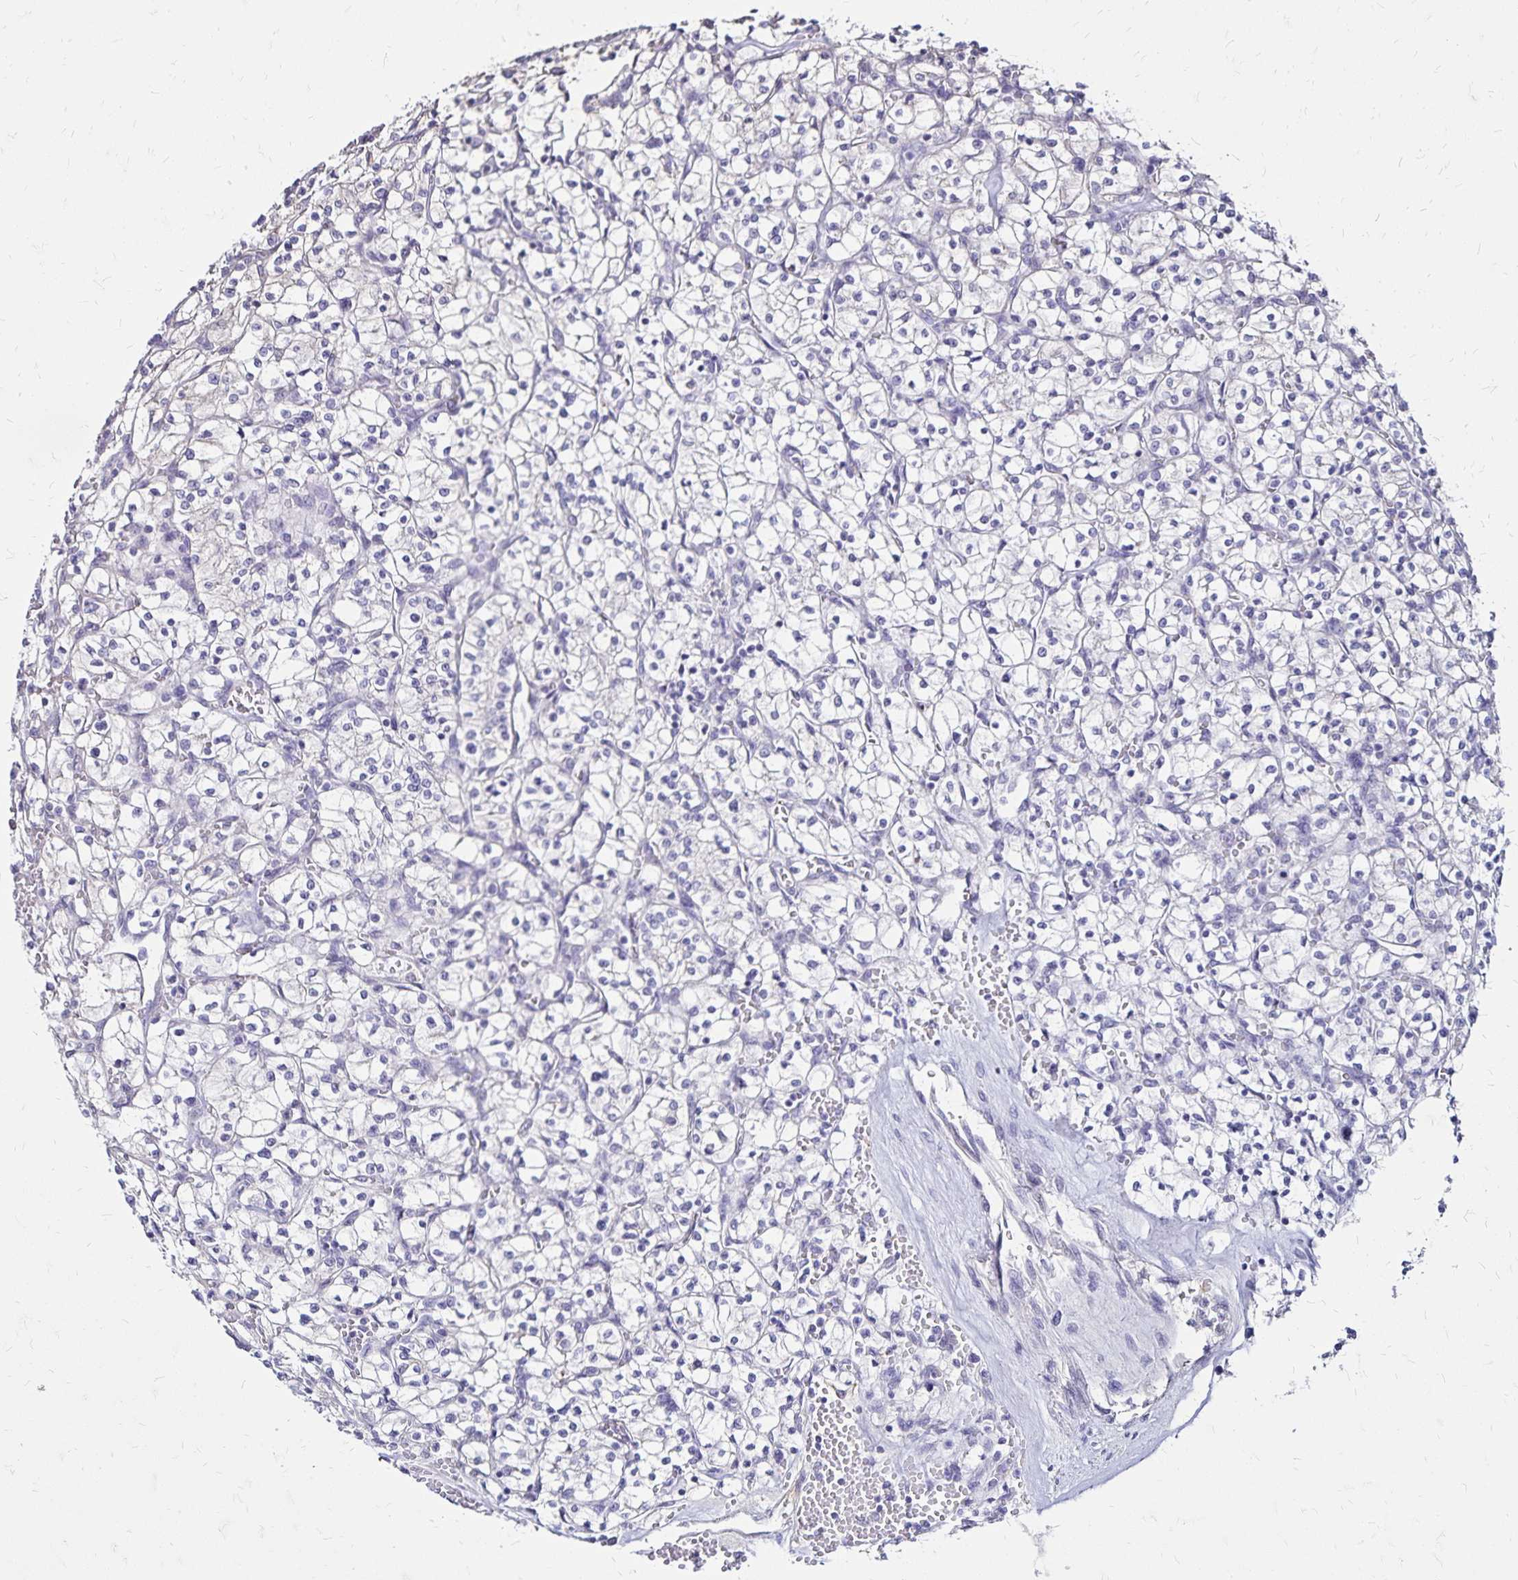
{"staining": {"intensity": "negative", "quantity": "none", "location": "none"}, "tissue": "renal cancer", "cell_type": "Tumor cells", "image_type": "cancer", "snomed": [{"axis": "morphology", "description": "Adenocarcinoma, NOS"}, {"axis": "topography", "description": "Kidney"}], "caption": "The micrograph exhibits no staining of tumor cells in renal cancer (adenocarcinoma).", "gene": "KISS1", "patient": {"sex": "female", "age": 64}}